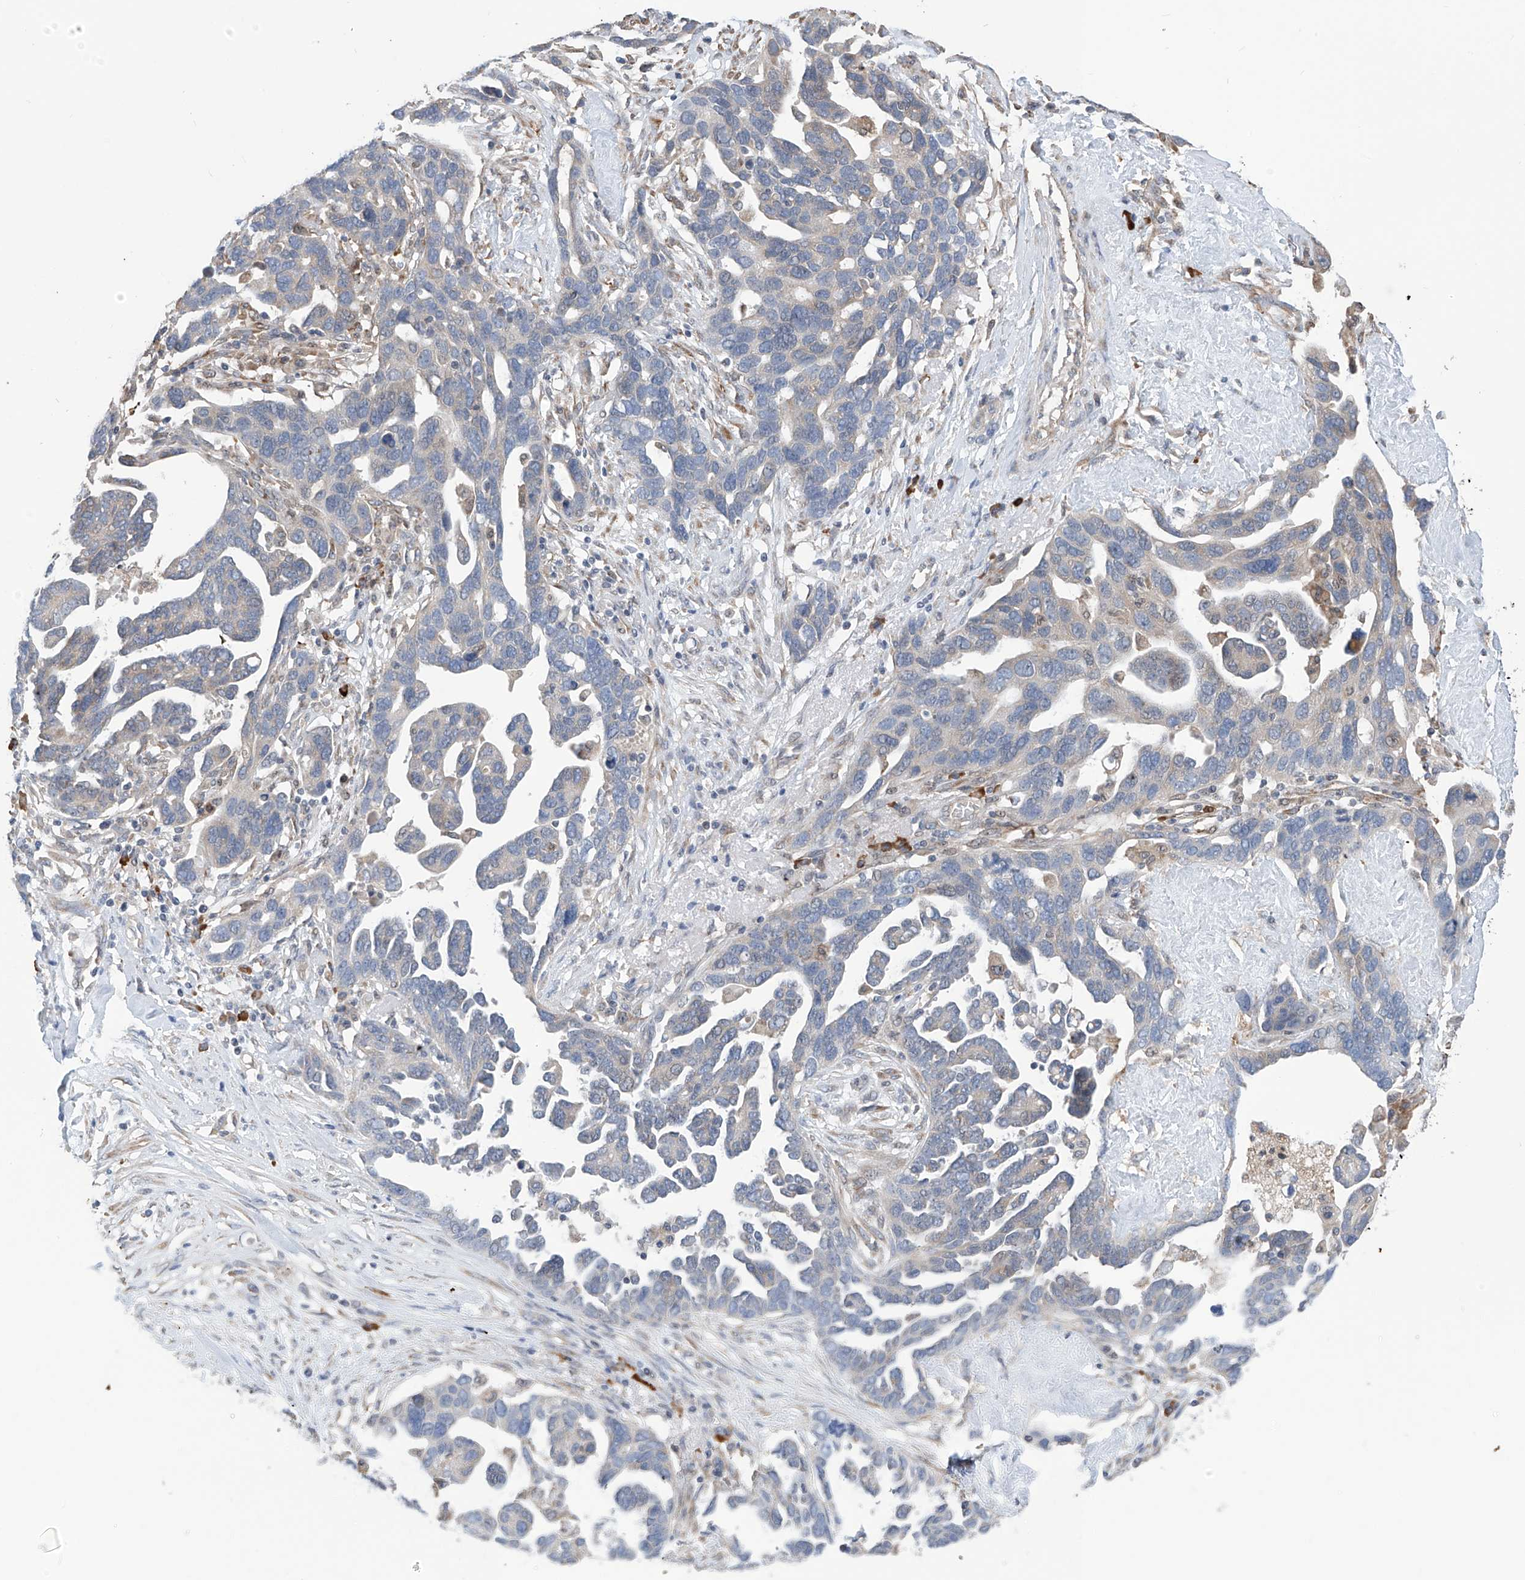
{"staining": {"intensity": "weak", "quantity": "<25%", "location": "cytoplasmic/membranous"}, "tissue": "ovarian cancer", "cell_type": "Tumor cells", "image_type": "cancer", "snomed": [{"axis": "morphology", "description": "Cystadenocarcinoma, serous, NOS"}, {"axis": "topography", "description": "Ovary"}], "caption": "High magnification brightfield microscopy of serous cystadenocarcinoma (ovarian) stained with DAB (brown) and counterstained with hematoxylin (blue): tumor cells show no significant positivity.", "gene": "REC8", "patient": {"sex": "female", "age": 54}}